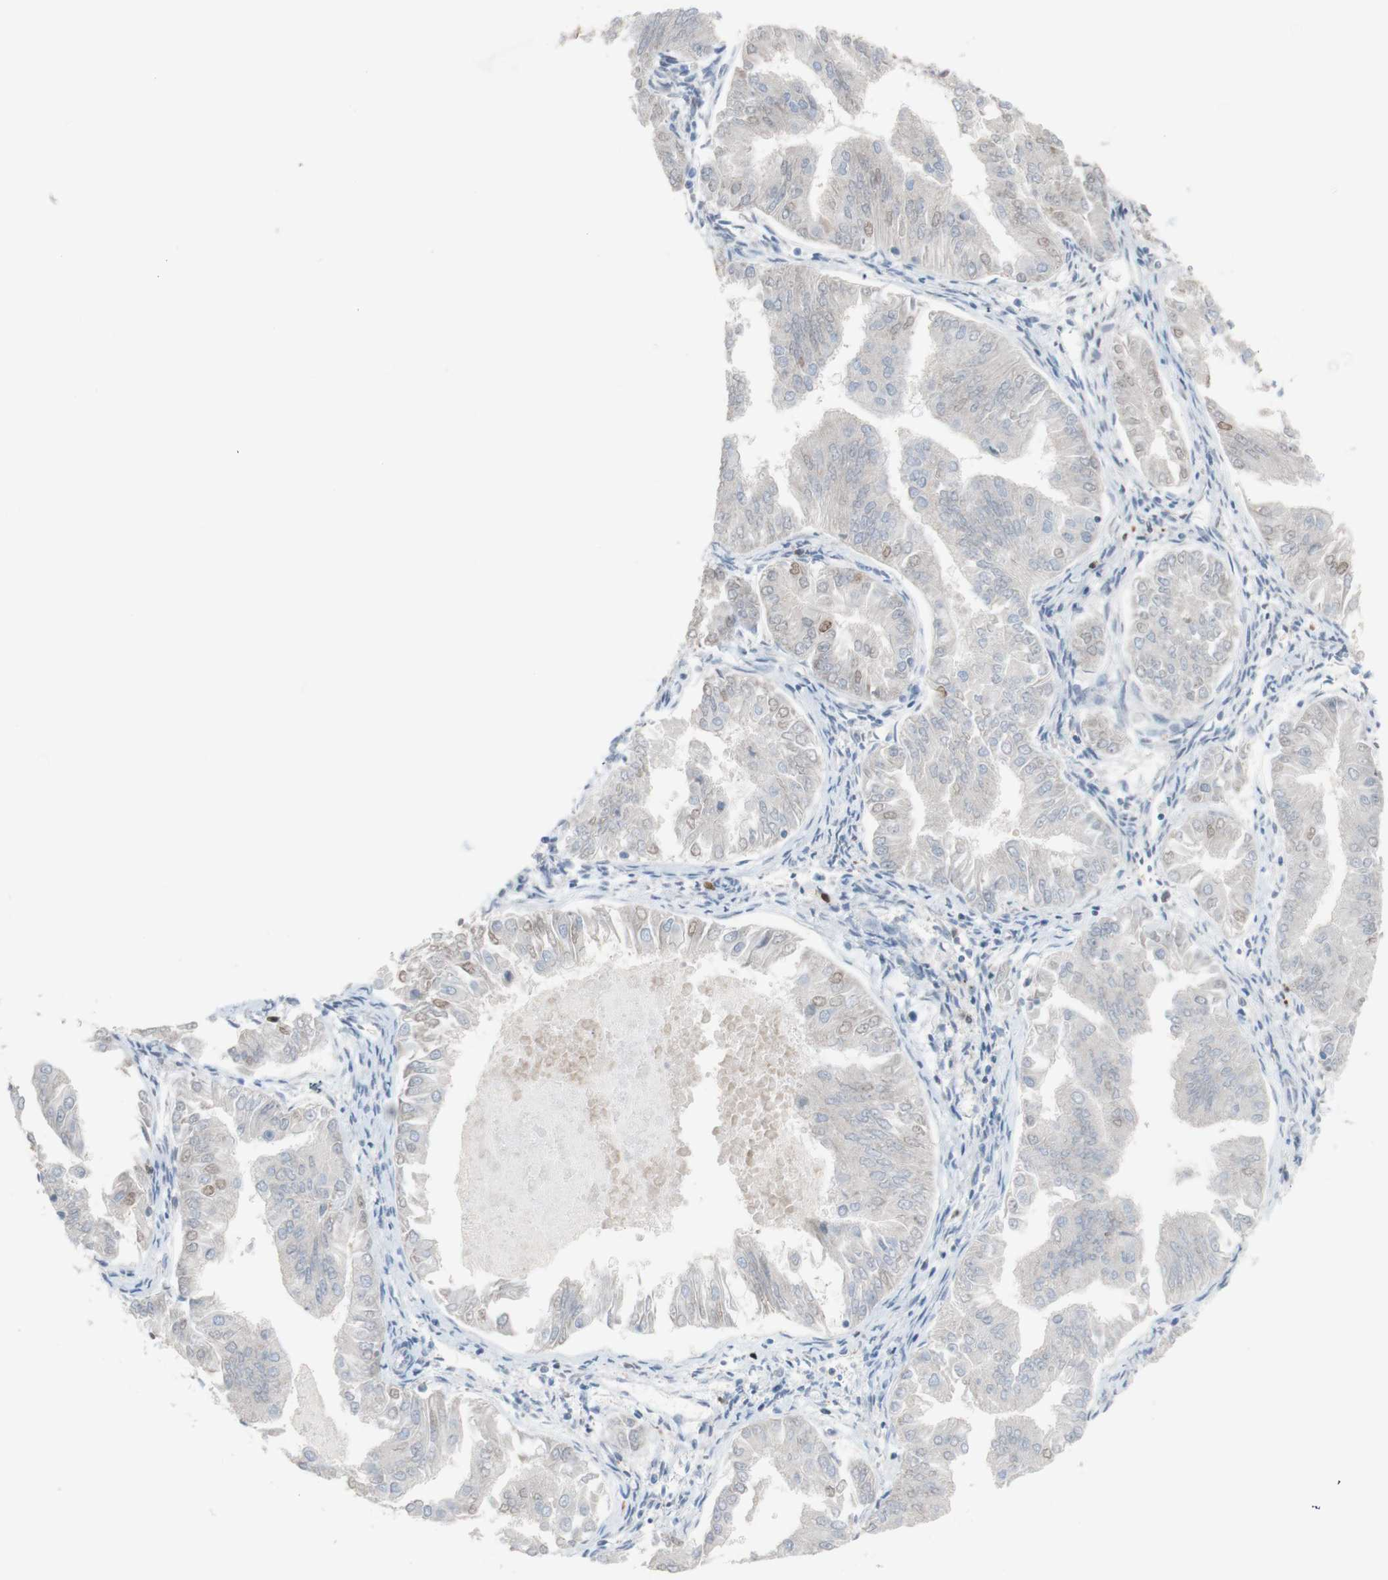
{"staining": {"intensity": "weak", "quantity": ">75%", "location": "cytoplasmic/membranous,nuclear"}, "tissue": "endometrial cancer", "cell_type": "Tumor cells", "image_type": "cancer", "snomed": [{"axis": "morphology", "description": "Adenocarcinoma, NOS"}, {"axis": "topography", "description": "Endometrium"}], "caption": "IHC image of neoplastic tissue: human endometrial cancer stained using immunohistochemistry (IHC) exhibits low levels of weak protein expression localized specifically in the cytoplasmic/membranous and nuclear of tumor cells, appearing as a cytoplasmic/membranous and nuclear brown color.", "gene": "PACSIN1", "patient": {"sex": "female", "age": 53}}